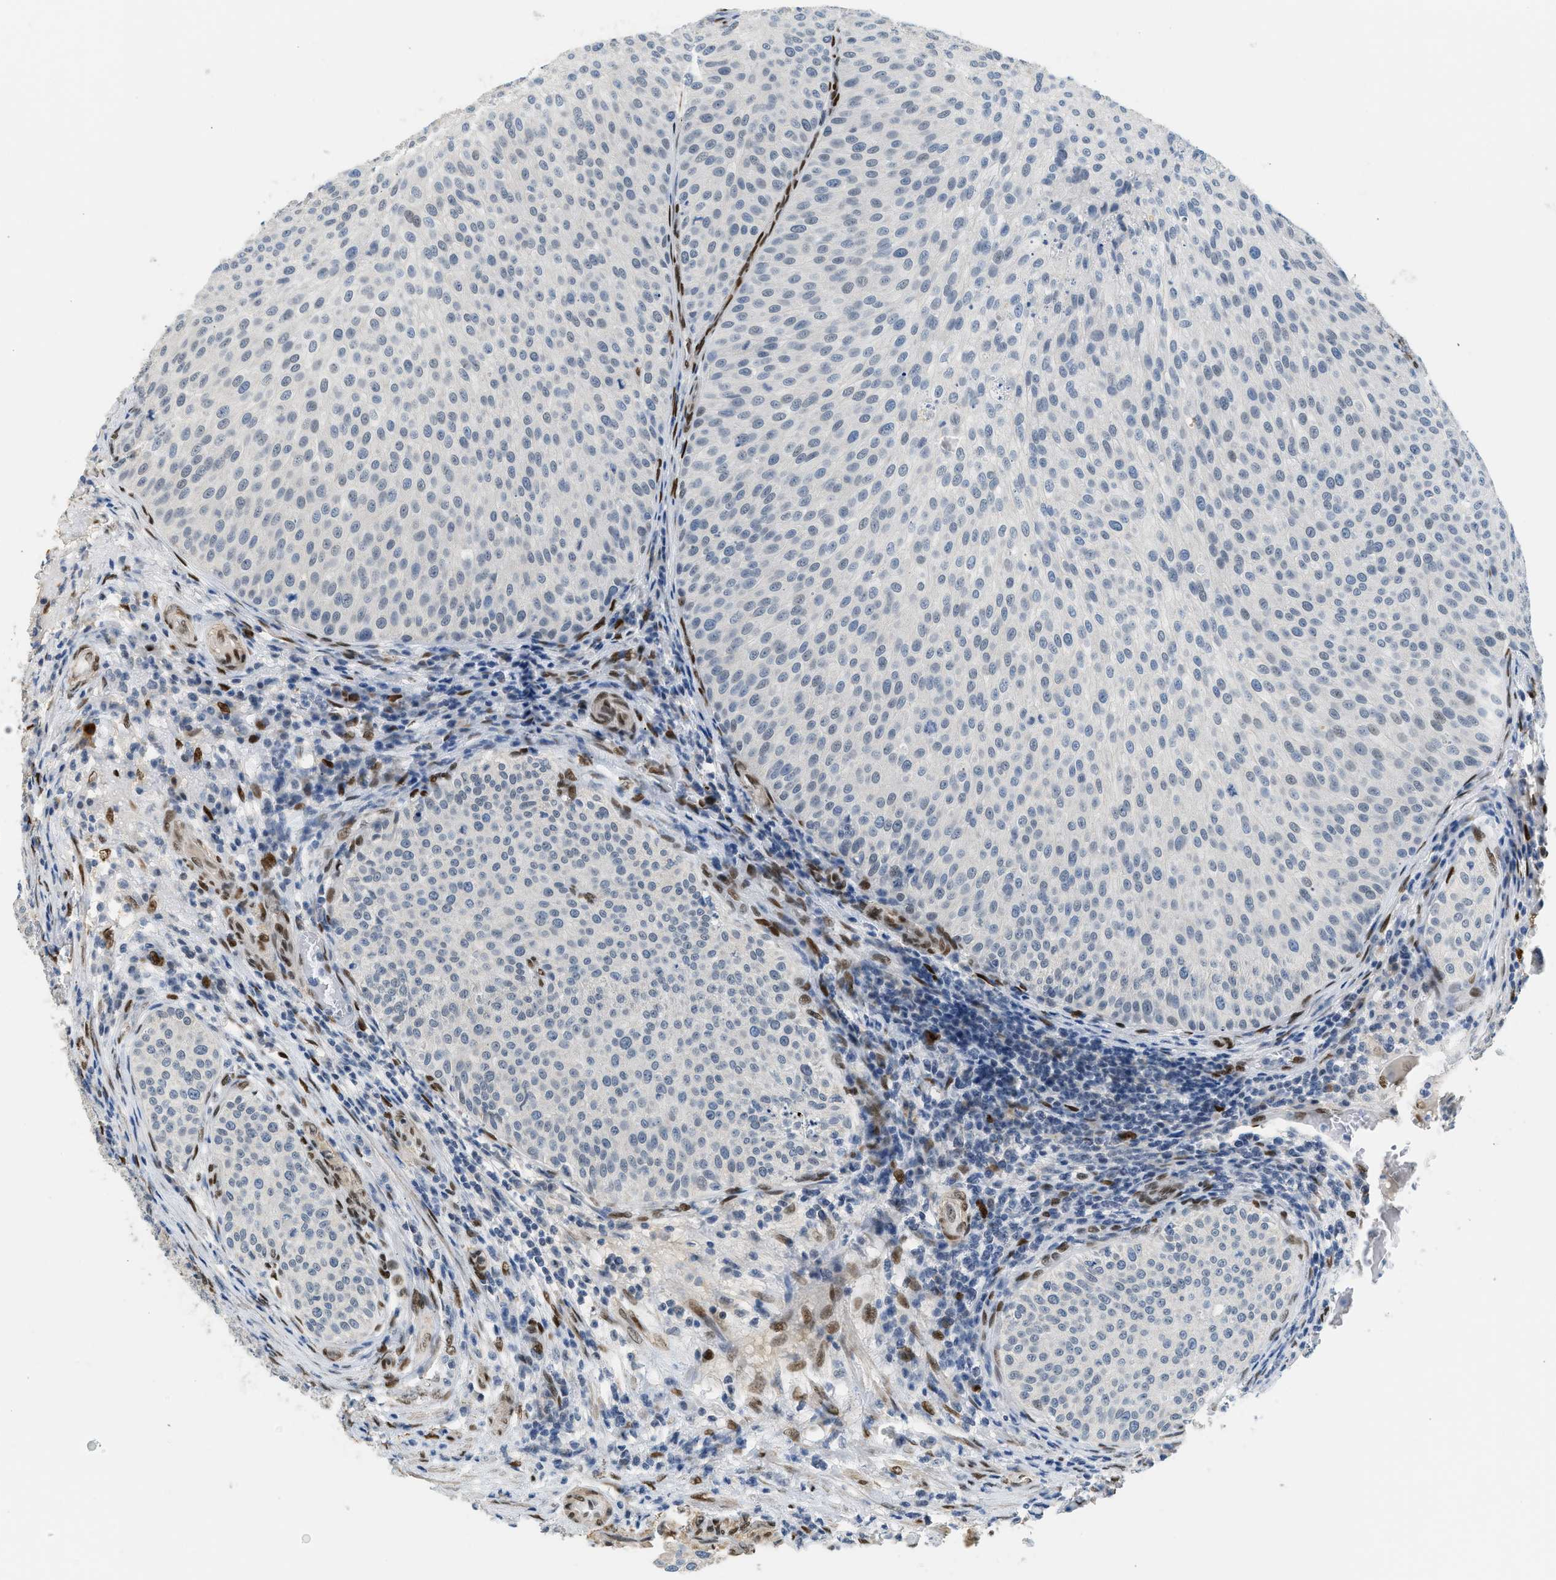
{"staining": {"intensity": "negative", "quantity": "none", "location": "none"}, "tissue": "urothelial cancer", "cell_type": "Tumor cells", "image_type": "cancer", "snomed": [{"axis": "morphology", "description": "Urothelial carcinoma, Low grade"}, {"axis": "topography", "description": "Smooth muscle"}, {"axis": "topography", "description": "Urinary bladder"}], "caption": "The image reveals no significant positivity in tumor cells of urothelial carcinoma (low-grade).", "gene": "ZBTB20", "patient": {"sex": "male", "age": 60}}